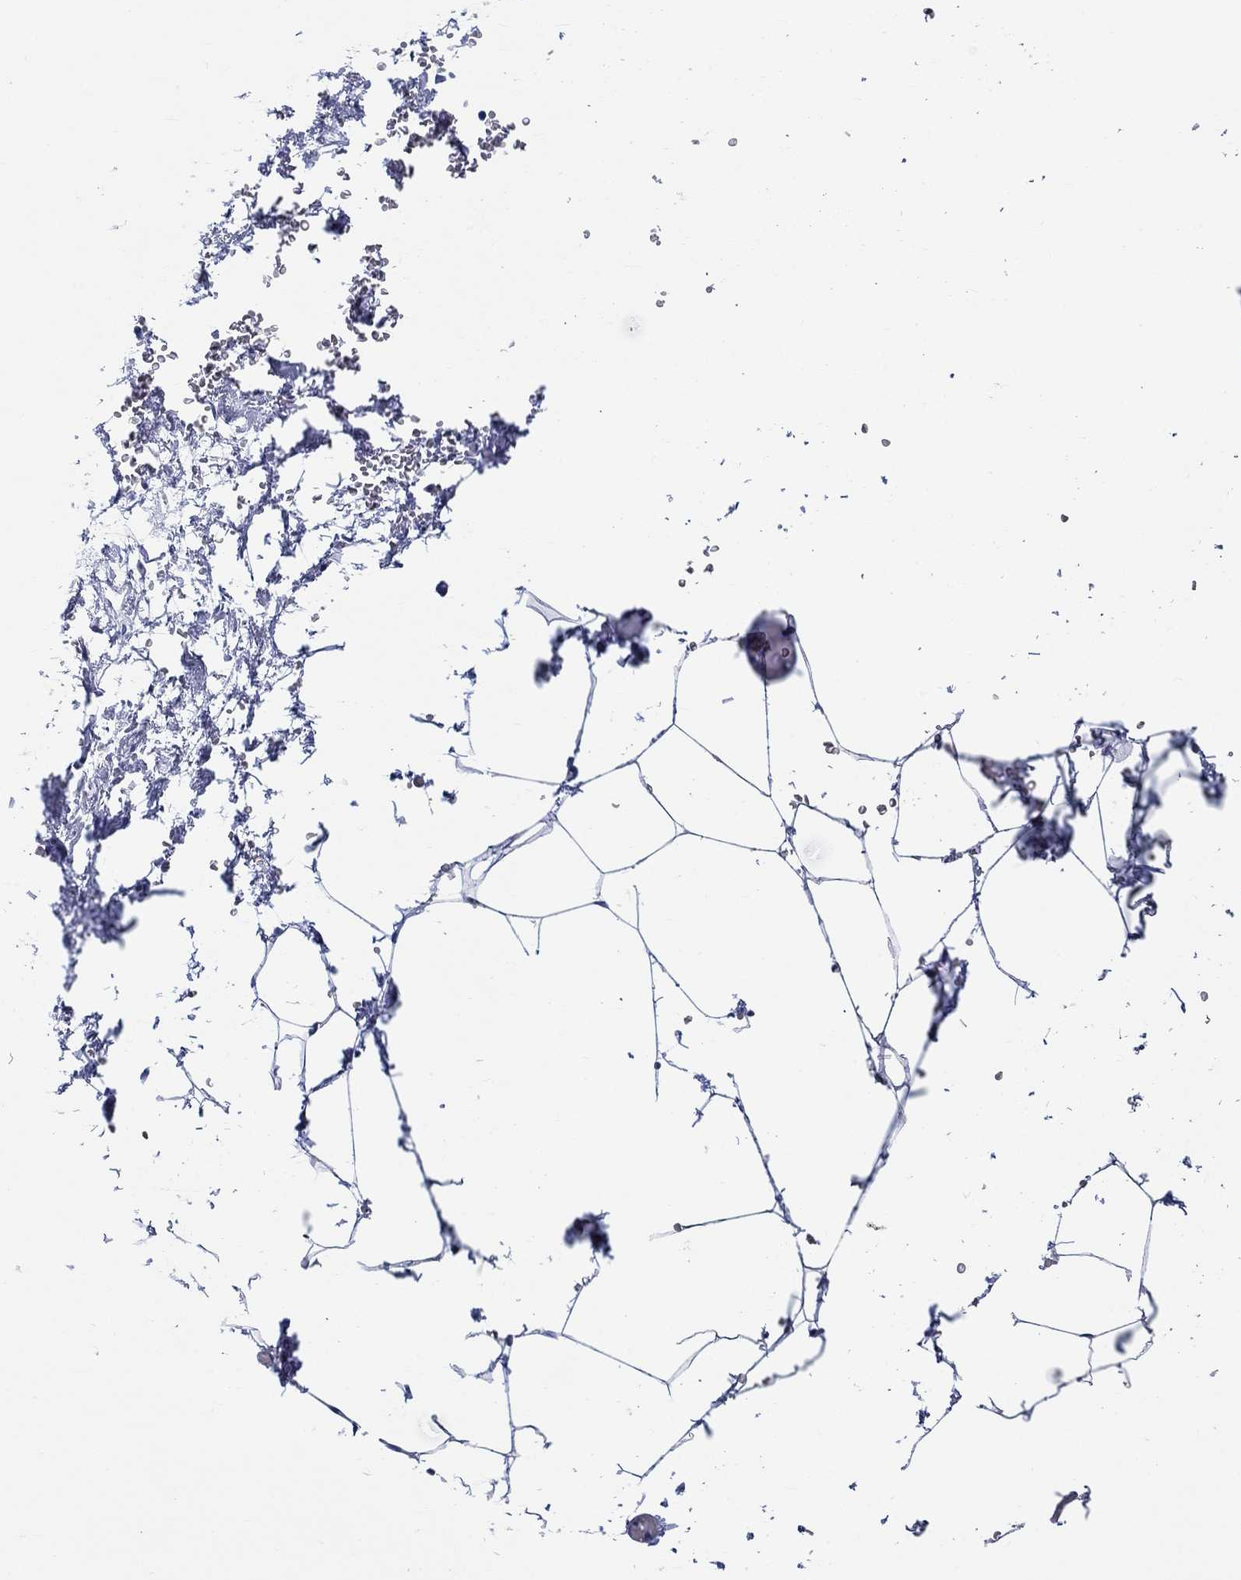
{"staining": {"intensity": "negative", "quantity": "none", "location": "none"}, "tissue": "adipose tissue", "cell_type": "Adipocytes", "image_type": "normal", "snomed": [{"axis": "morphology", "description": "Normal tissue, NOS"}, {"axis": "topography", "description": "Soft tissue"}, {"axis": "topography", "description": "Adipose tissue"}, {"axis": "topography", "description": "Vascular tissue"}, {"axis": "topography", "description": "Peripheral nerve tissue"}], "caption": "Immunohistochemistry micrograph of unremarkable adipose tissue: human adipose tissue stained with DAB reveals no significant protein expression in adipocytes.", "gene": "RD3L", "patient": {"sex": "male", "age": 68}}